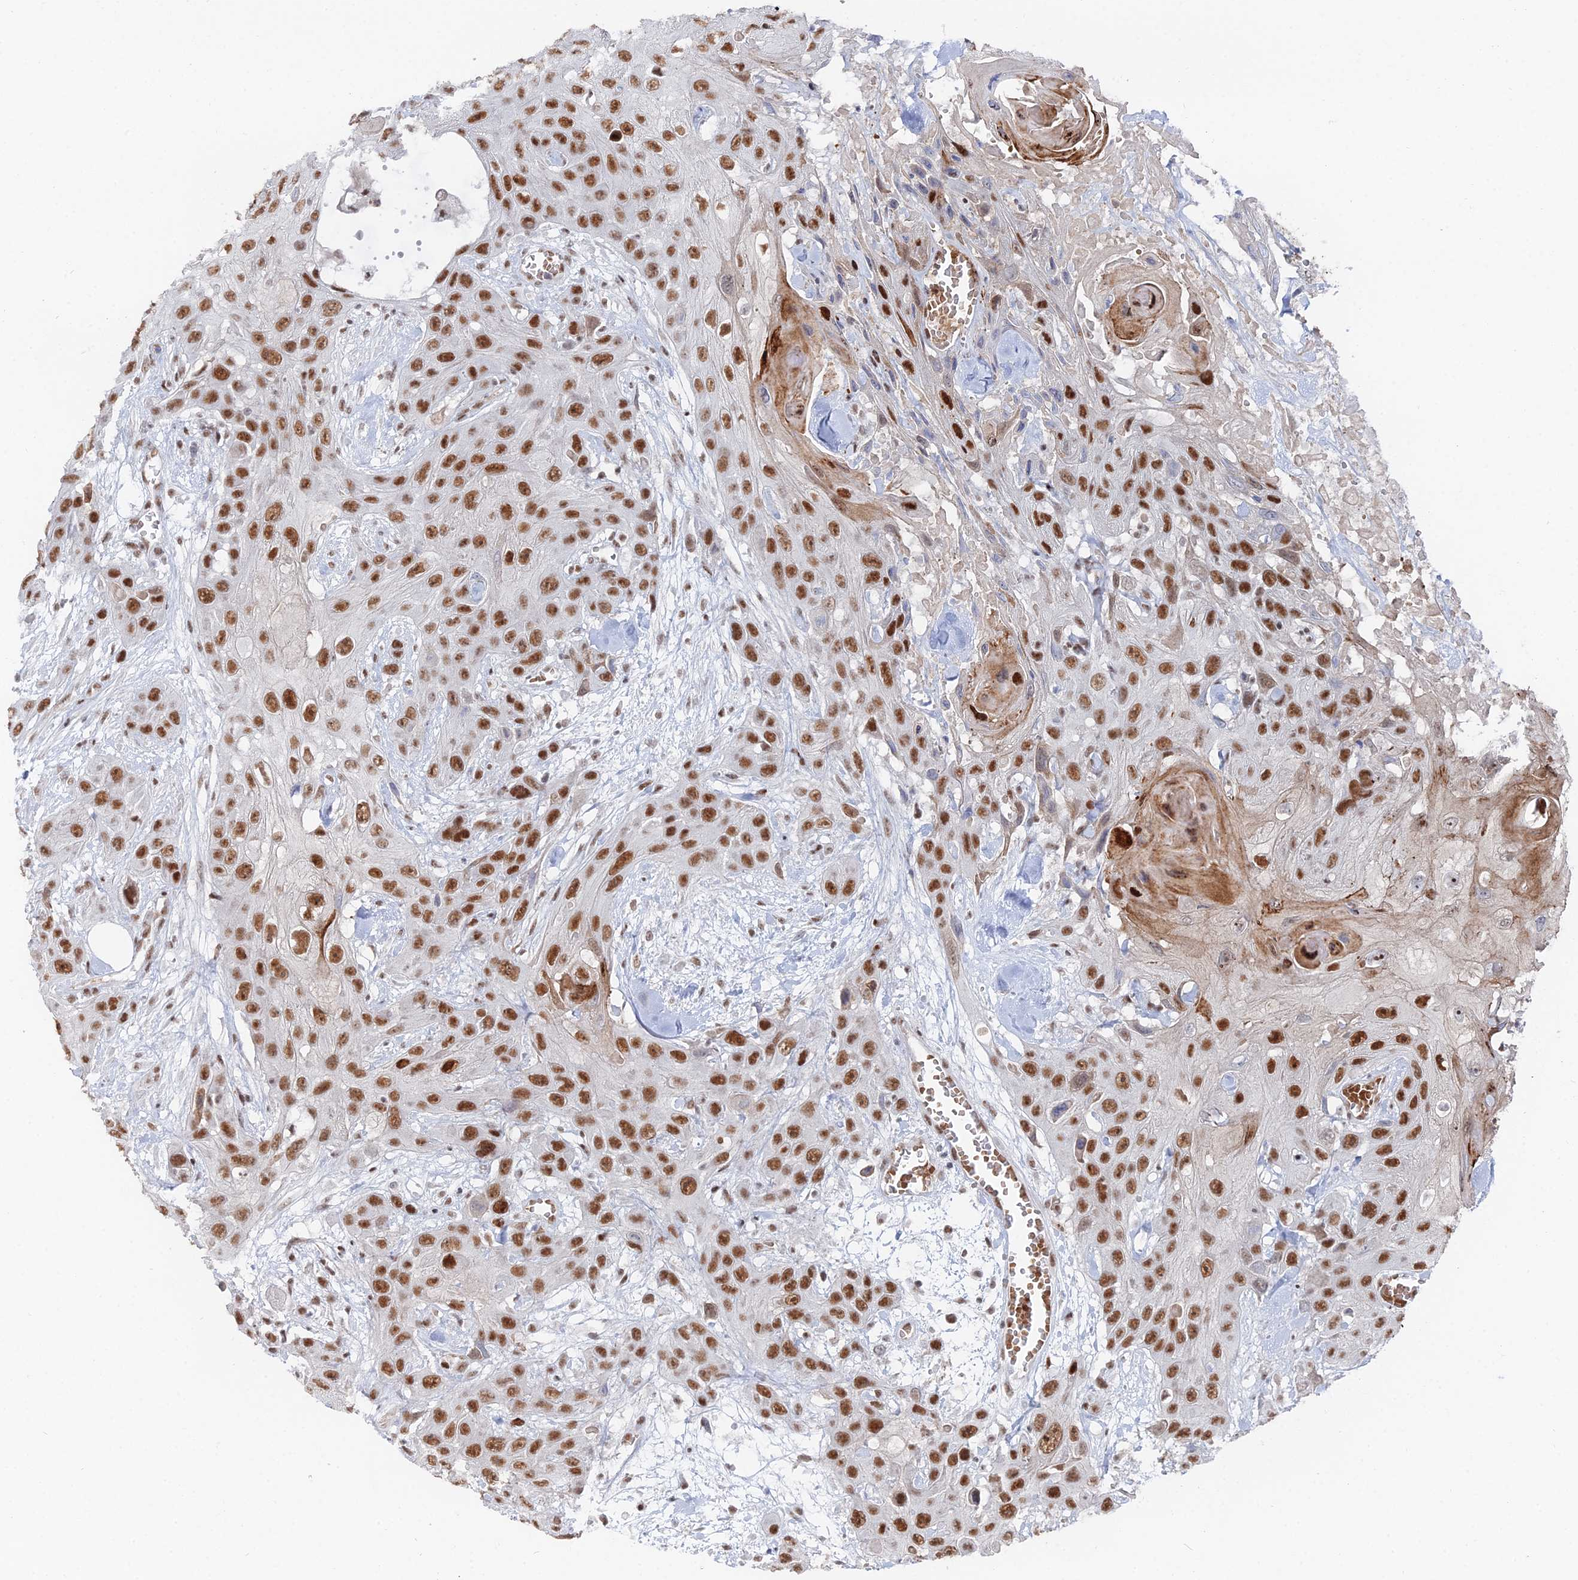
{"staining": {"intensity": "strong", "quantity": ">75%", "location": "nuclear"}, "tissue": "head and neck cancer", "cell_type": "Tumor cells", "image_type": "cancer", "snomed": [{"axis": "morphology", "description": "Squamous cell carcinoma, NOS"}, {"axis": "topography", "description": "Head-Neck"}], "caption": "Squamous cell carcinoma (head and neck) stained for a protein (brown) shows strong nuclear positive positivity in approximately >75% of tumor cells.", "gene": "GSC2", "patient": {"sex": "male", "age": 81}}